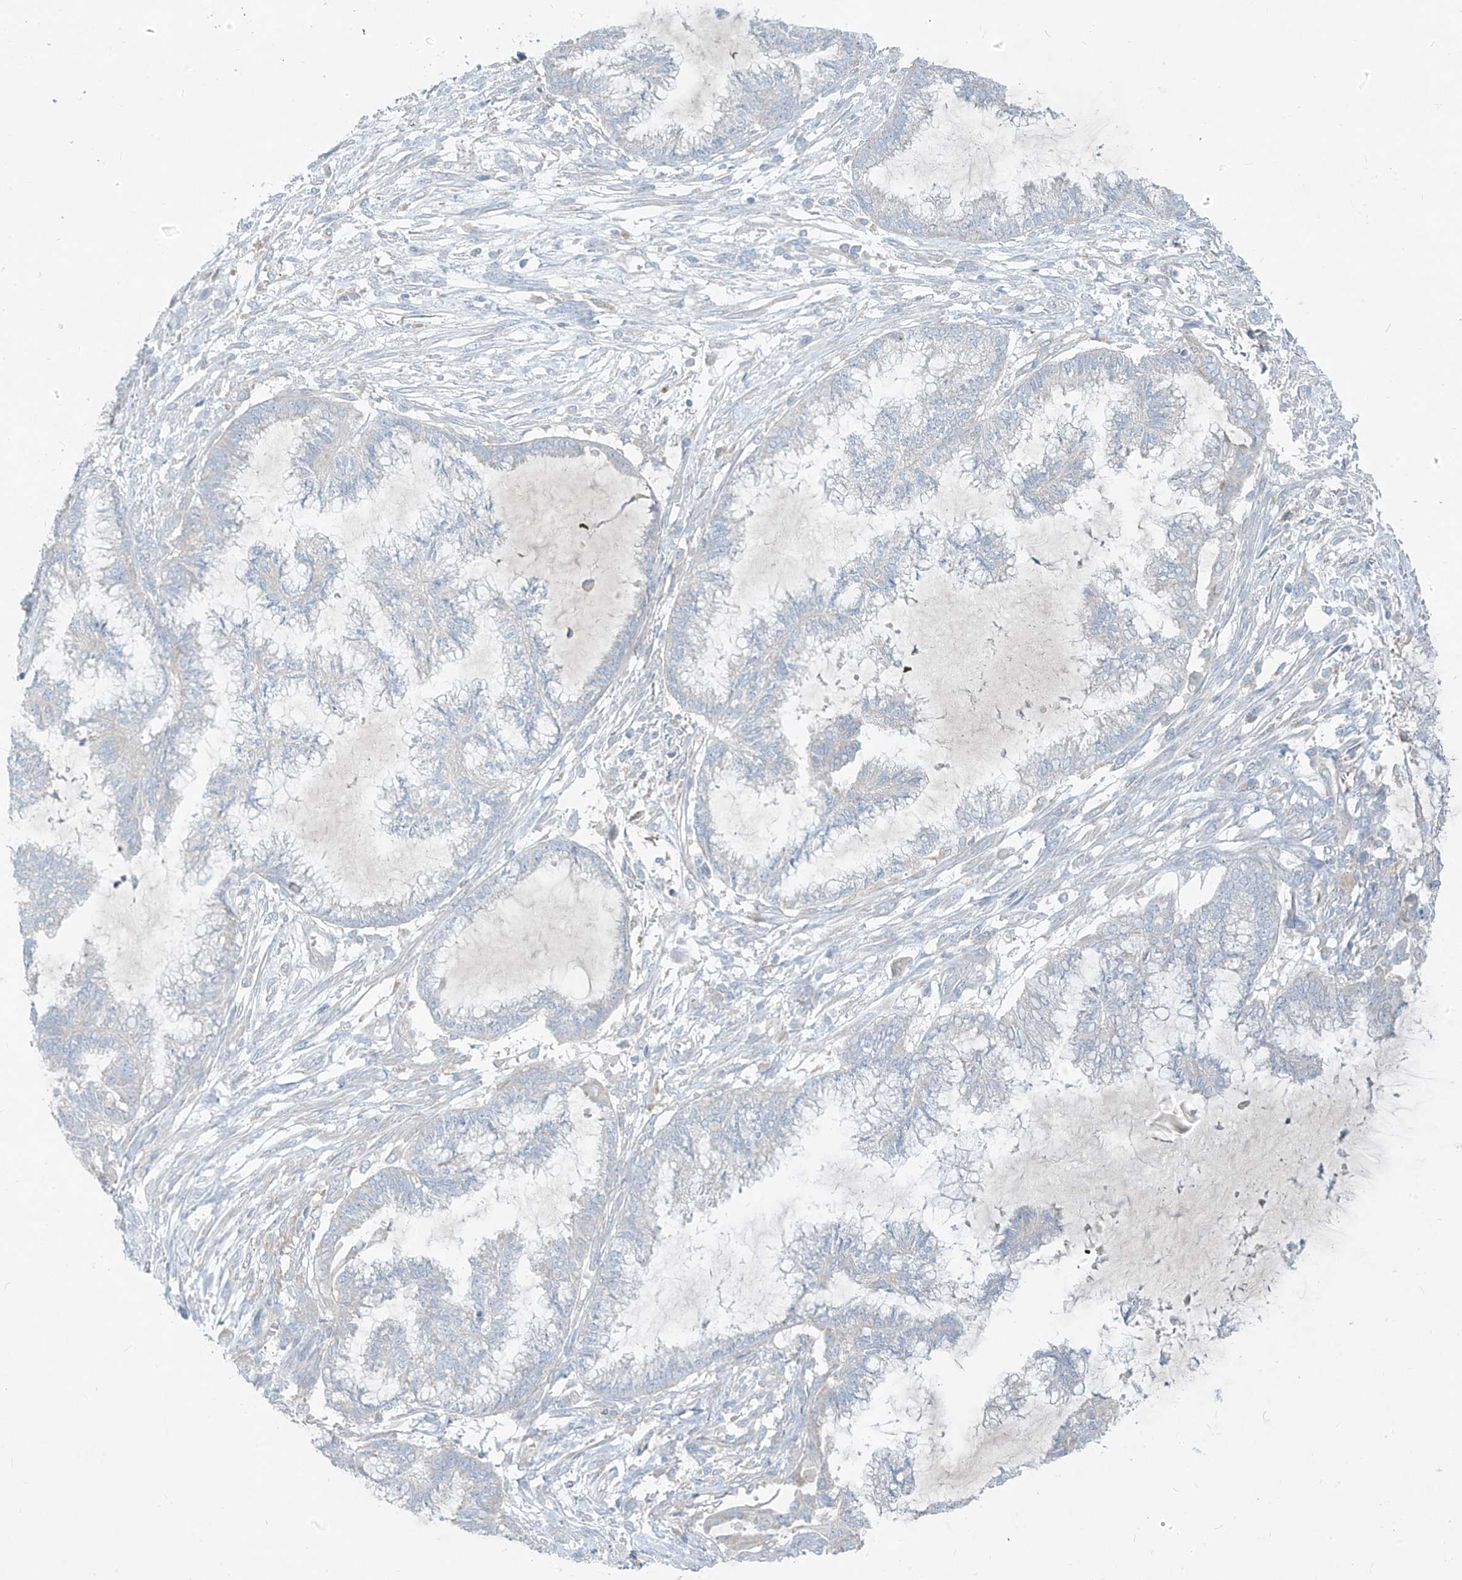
{"staining": {"intensity": "negative", "quantity": "none", "location": "none"}, "tissue": "endometrial cancer", "cell_type": "Tumor cells", "image_type": "cancer", "snomed": [{"axis": "morphology", "description": "Adenocarcinoma, NOS"}, {"axis": "topography", "description": "Endometrium"}], "caption": "IHC of endometrial cancer reveals no positivity in tumor cells. (Immunohistochemistry (ihc), brightfield microscopy, high magnification).", "gene": "DGKQ", "patient": {"sex": "female", "age": 86}}